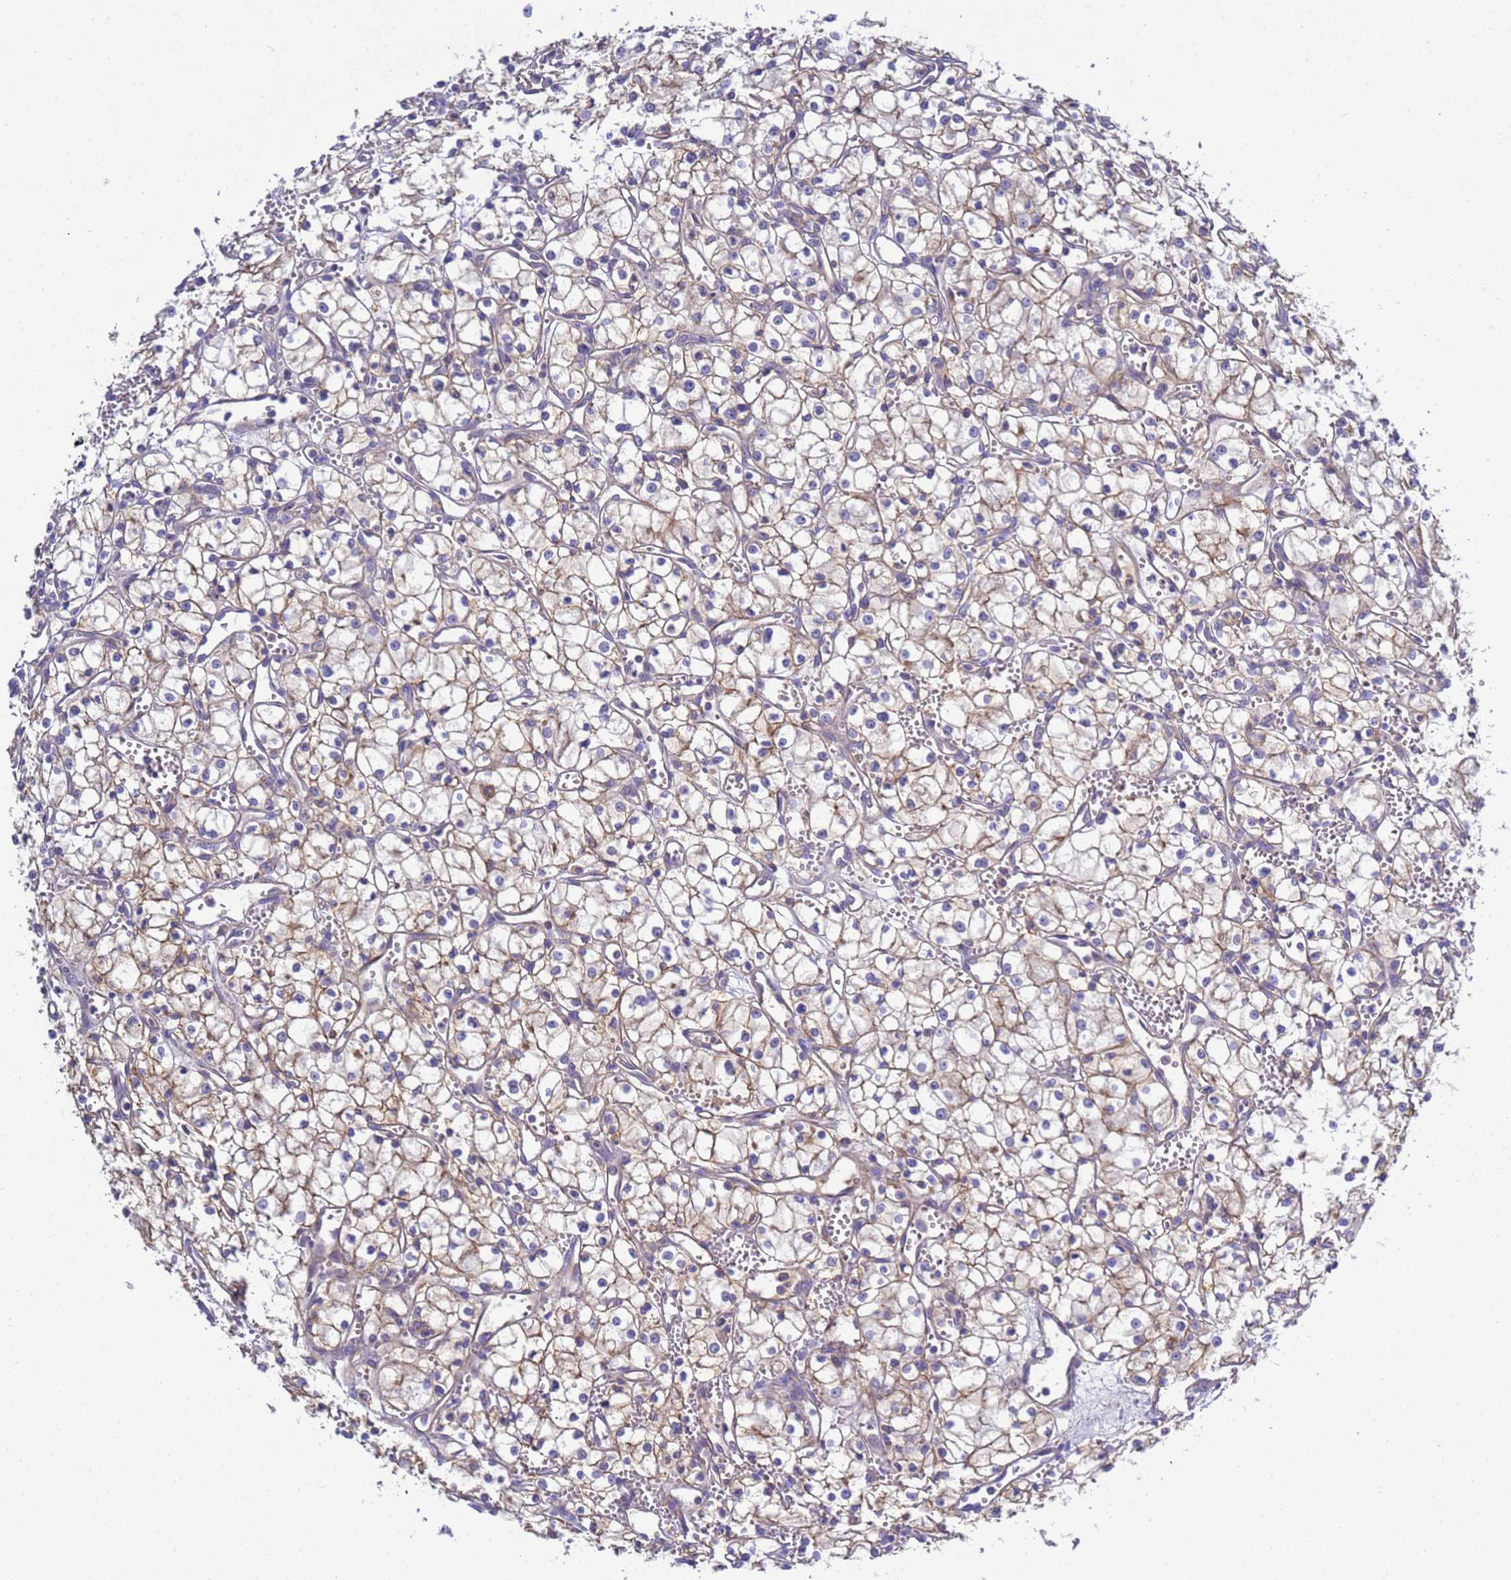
{"staining": {"intensity": "weak", "quantity": ">75%", "location": "cytoplasmic/membranous"}, "tissue": "renal cancer", "cell_type": "Tumor cells", "image_type": "cancer", "snomed": [{"axis": "morphology", "description": "Adenocarcinoma, NOS"}, {"axis": "topography", "description": "Kidney"}], "caption": "Weak cytoplasmic/membranous positivity for a protein is seen in about >75% of tumor cells of renal adenocarcinoma using immunohistochemistry (IHC).", "gene": "TBCD", "patient": {"sex": "male", "age": 59}}